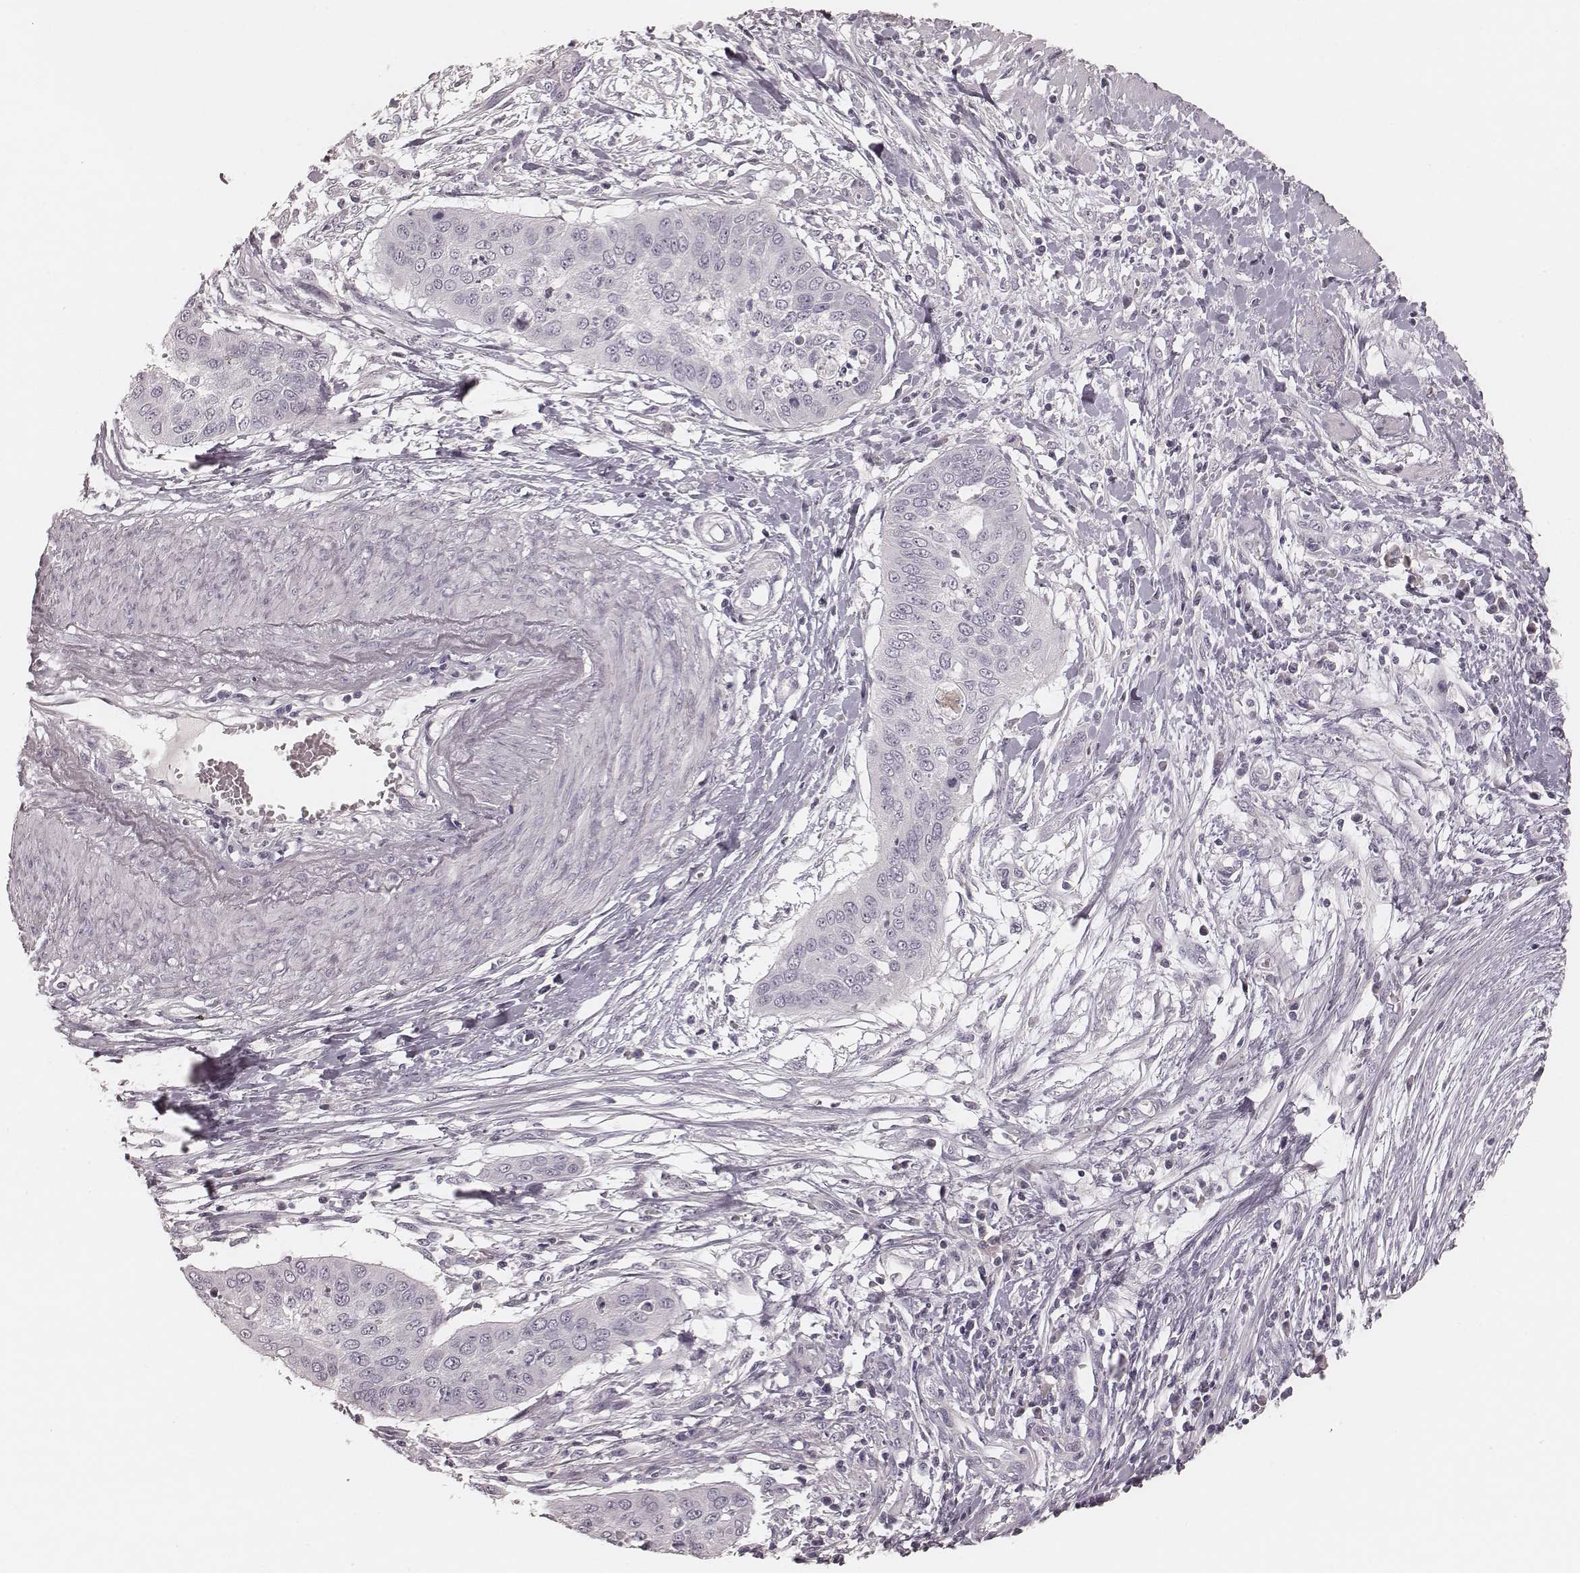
{"staining": {"intensity": "negative", "quantity": "none", "location": "none"}, "tissue": "cervical cancer", "cell_type": "Tumor cells", "image_type": "cancer", "snomed": [{"axis": "morphology", "description": "Squamous cell carcinoma, NOS"}, {"axis": "topography", "description": "Cervix"}], "caption": "Cervical squamous cell carcinoma was stained to show a protein in brown. There is no significant expression in tumor cells.", "gene": "SMIM24", "patient": {"sex": "female", "age": 39}}